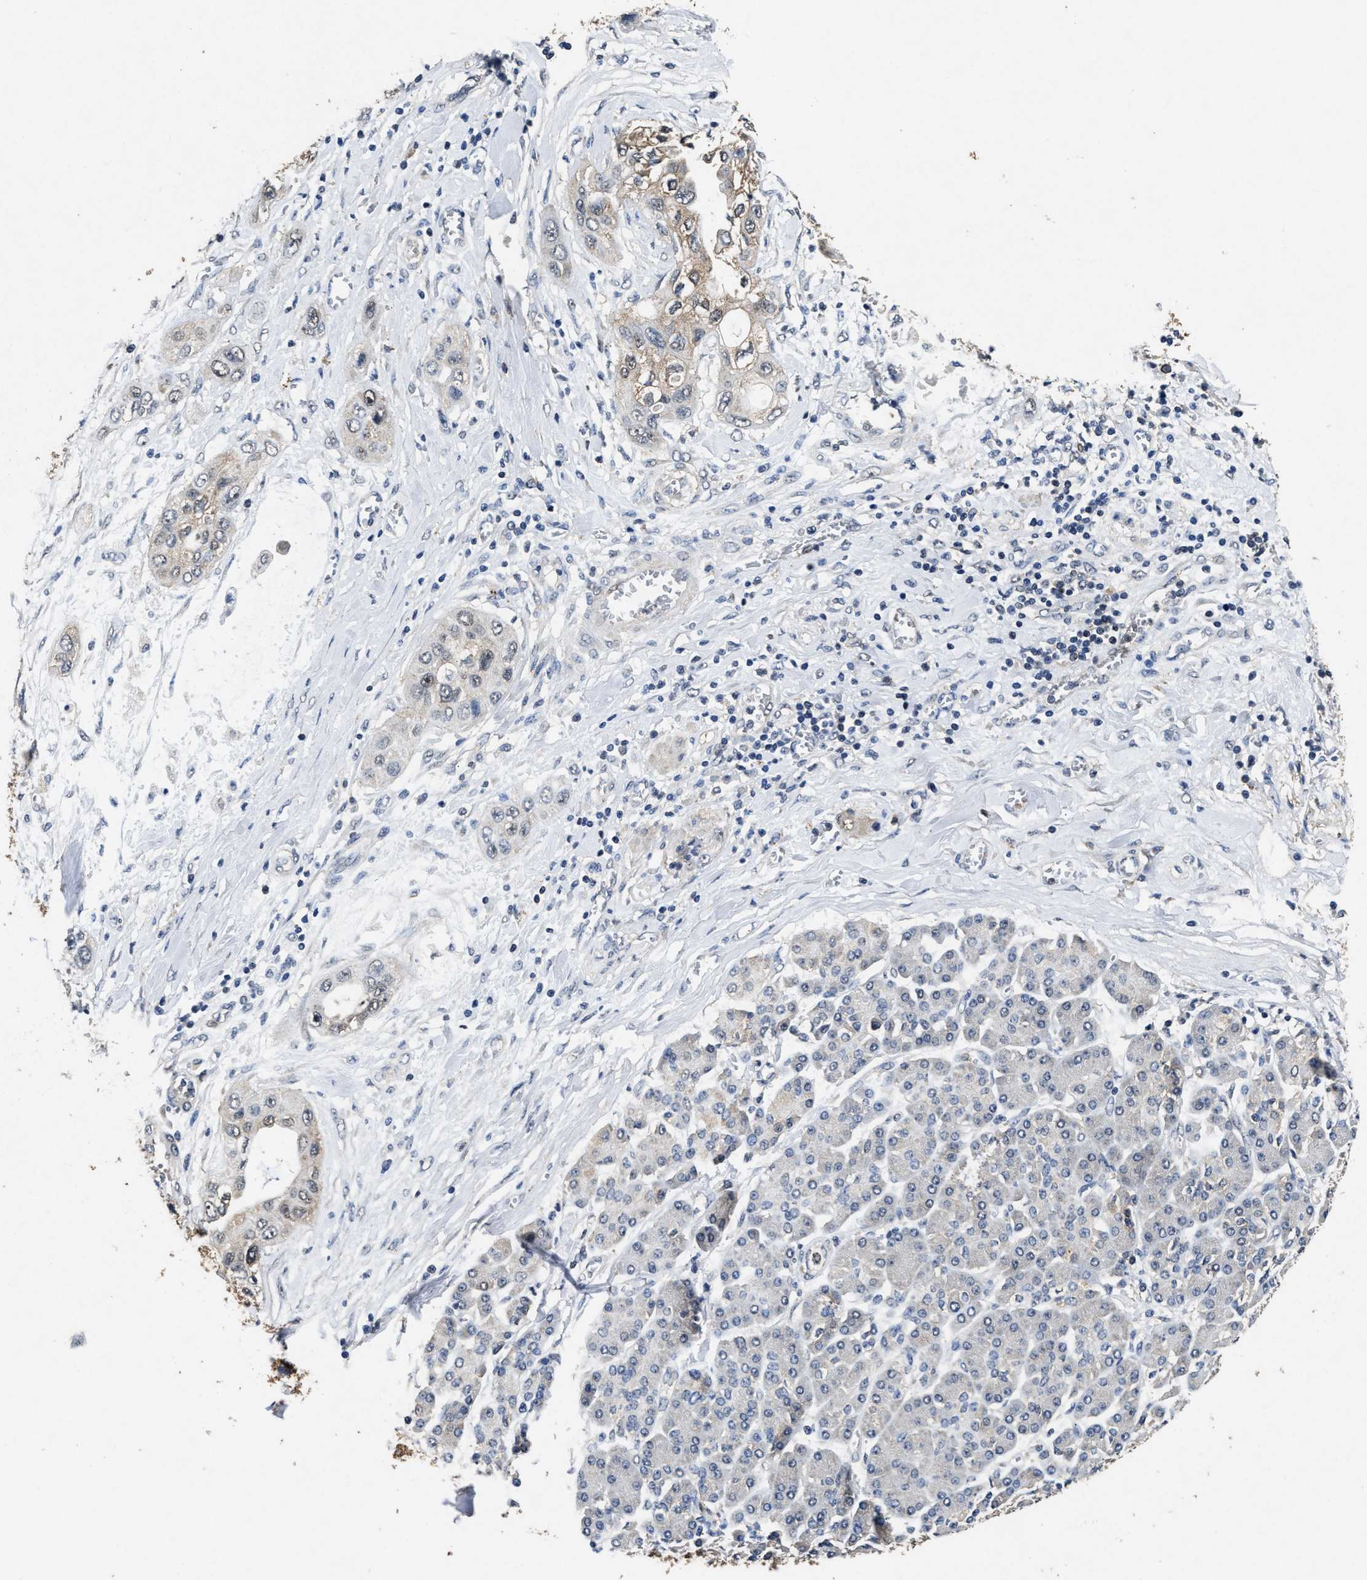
{"staining": {"intensity": "weak", "quantity": "25%-75%", "location": "cytoplasmic/membranous,nuclear"}, "tissue": "pancreatic cancer", "cell_type": "Tumor cells", "image_type": "cancer", "snomed": [{"axis": "morphology", "description": "Adenocarcinoma, NOS"}, {"axis": "topography", "description": "Pancreas"}], "caption": "A brown stain labels weak cytoplasmic/membranous and nuclear staining of a protein in pancreatic adenocarcinoma tumor cells. (IHC, brightfield microscopy, high magnification).", "gene": "ACAT2", "patient": {"sex": "female", "age": 70}}